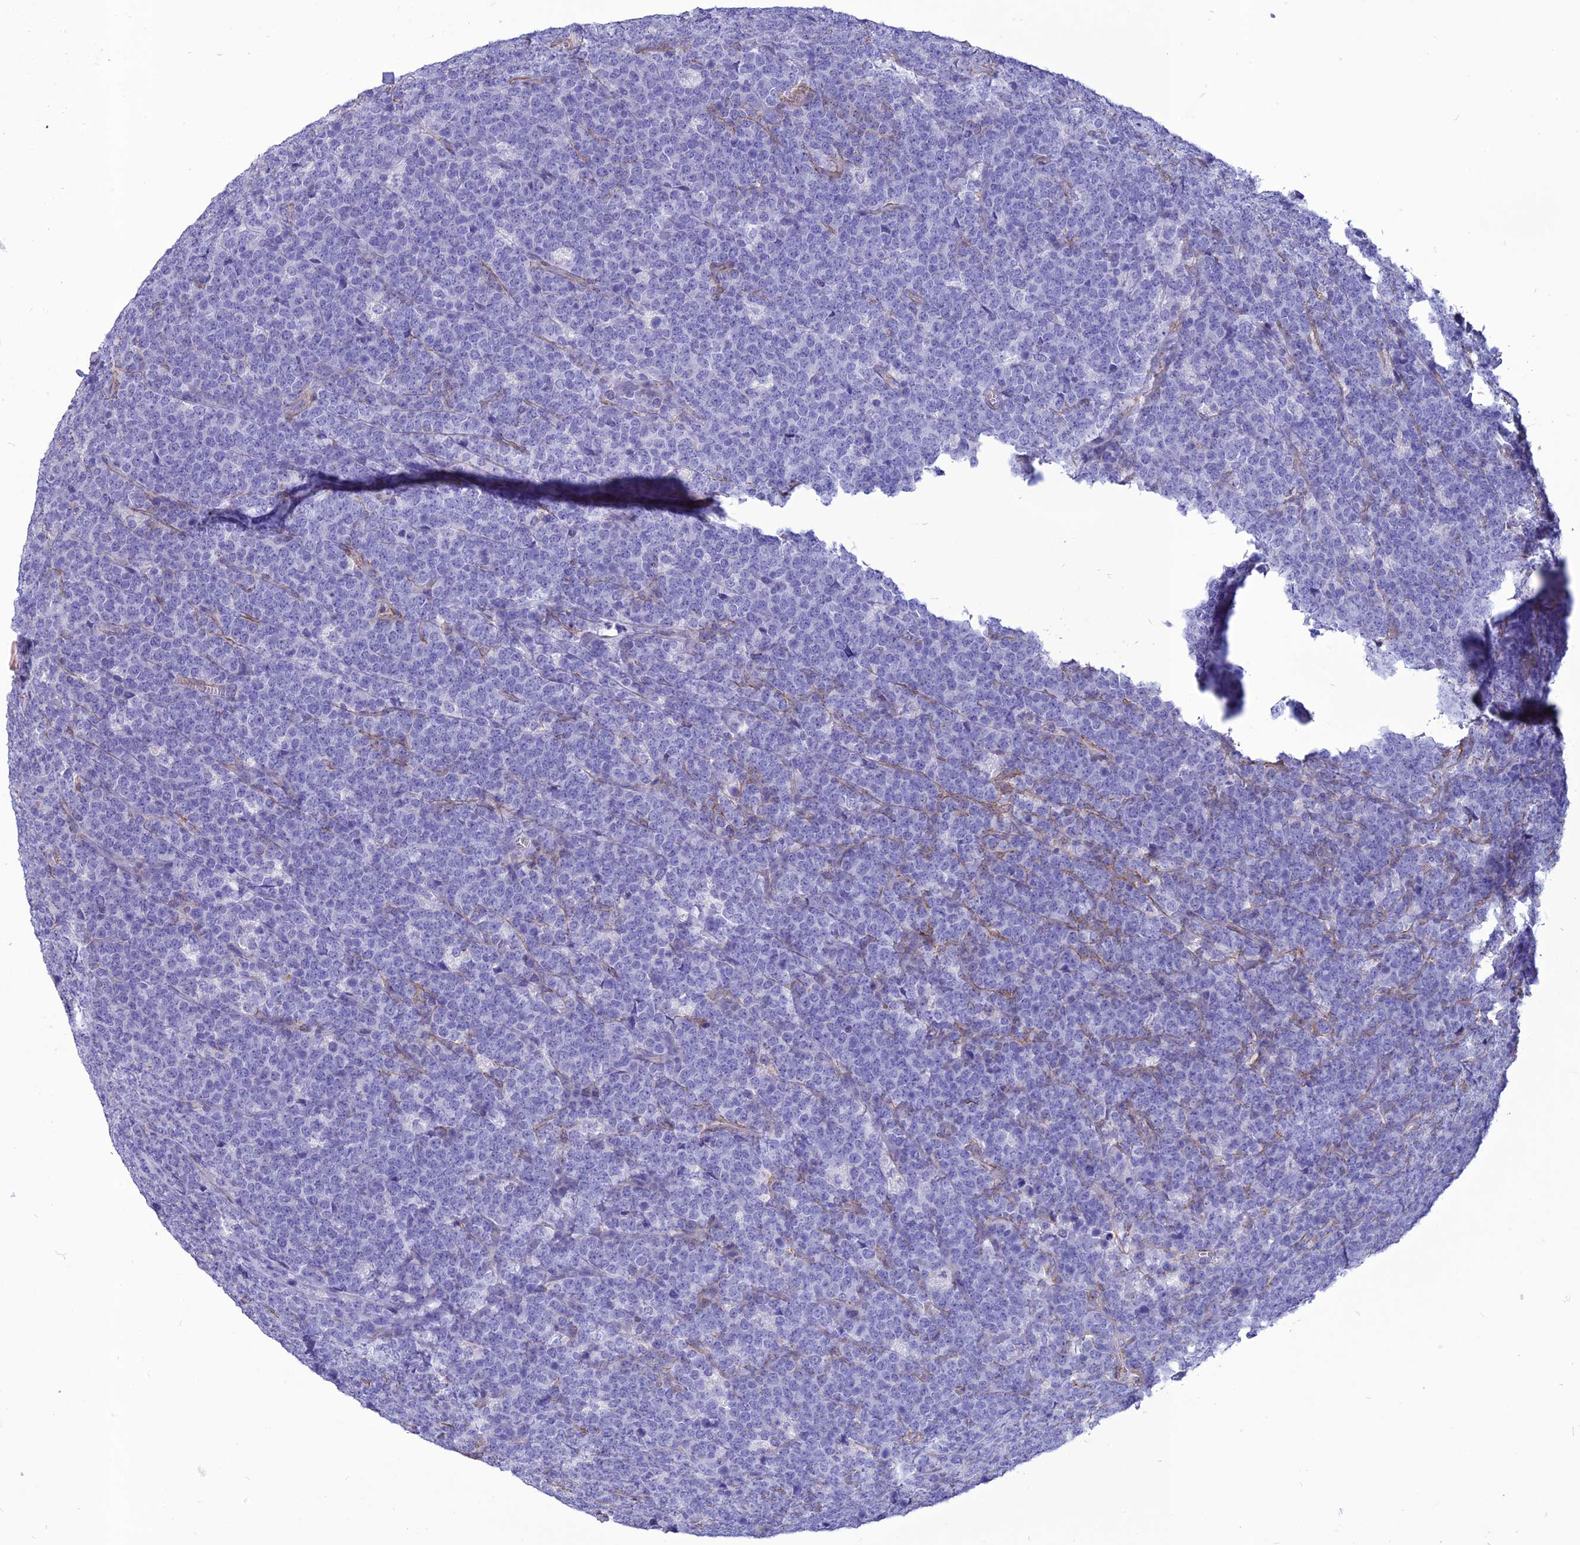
{"staining": {"intensity": "negative", "quantity": "none", "location": "none"}, "tissue": "lymphoma", "cell_type": "Tumor cells", "image_type": "cancer", "snomed": [{"axis": "morphology", "description": "Malignant lymphoma, non-Hodgkin's type, High grade"}, {"axis": "topography", "description": "Small intestine"}], "caption": "This is a histopathology image of immunohistochemistry (IHC) staining of malignant lymphoma, non-Hodgkin's type (high-grade), which shows no expression in tumor cells.", "gene": "NKD1", "patient": {"sex": "male", "age": 8}}